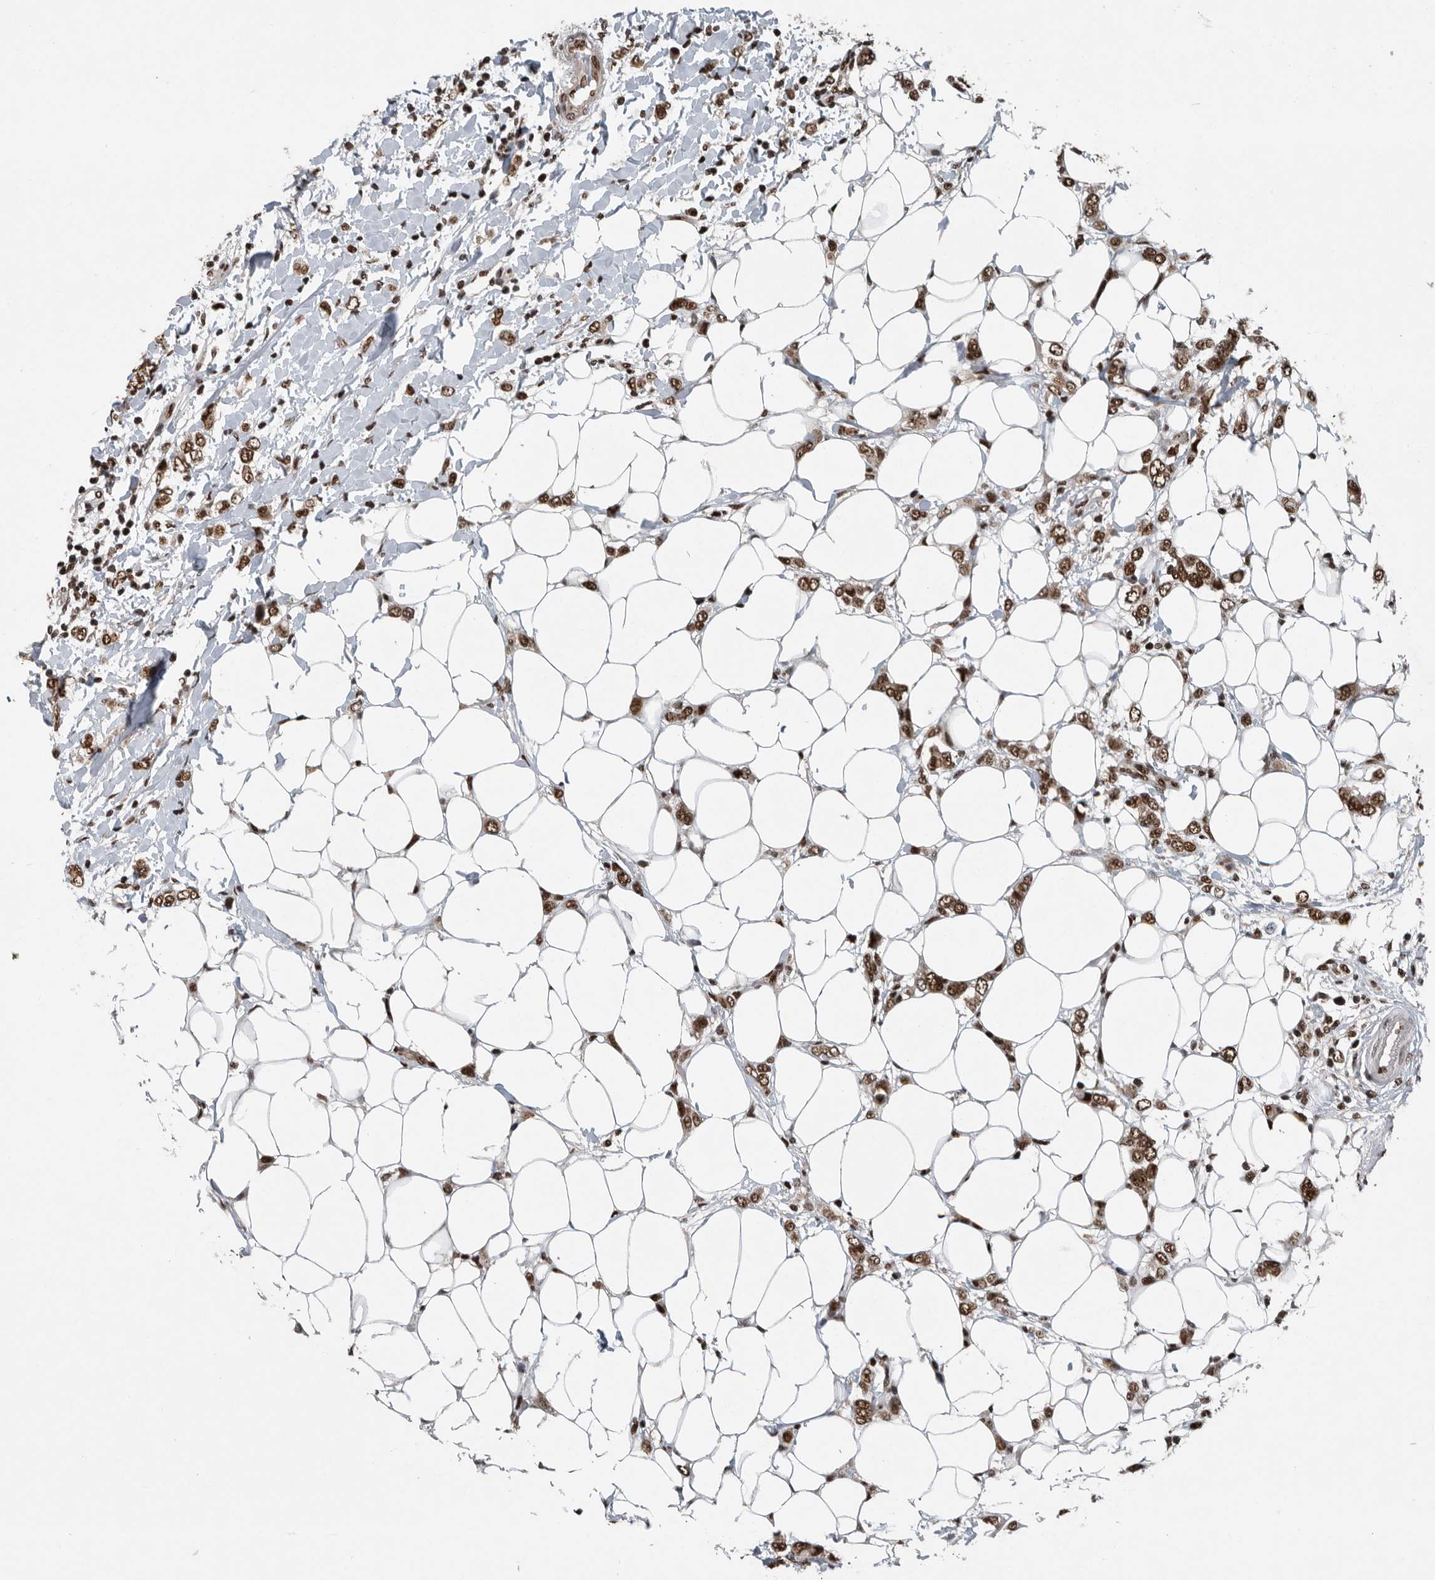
{"staining": {"intensity": "moderate", "quantity": ">75%", "location": "nuclear"}, "tissue": "breast cancer", "cell_type": "Tumor cells", "image_type": "cancer", "snomed": [{"axis": "morphology", "description": "Normal tissue, NOS"}, {"axis": "morphology", "description": "Lobular carcinoma"}, {"axis": "topography", "description": "Breast"}], "caption": "Approximately >75% of tumor cells in human breast cancer (lobular carcinoma) exhibit moderate nuclear protein staining as visualized by brown immunohistochemical staining.", "gene": "SENP7", "patient": {"sex": "female", "age": 47}}